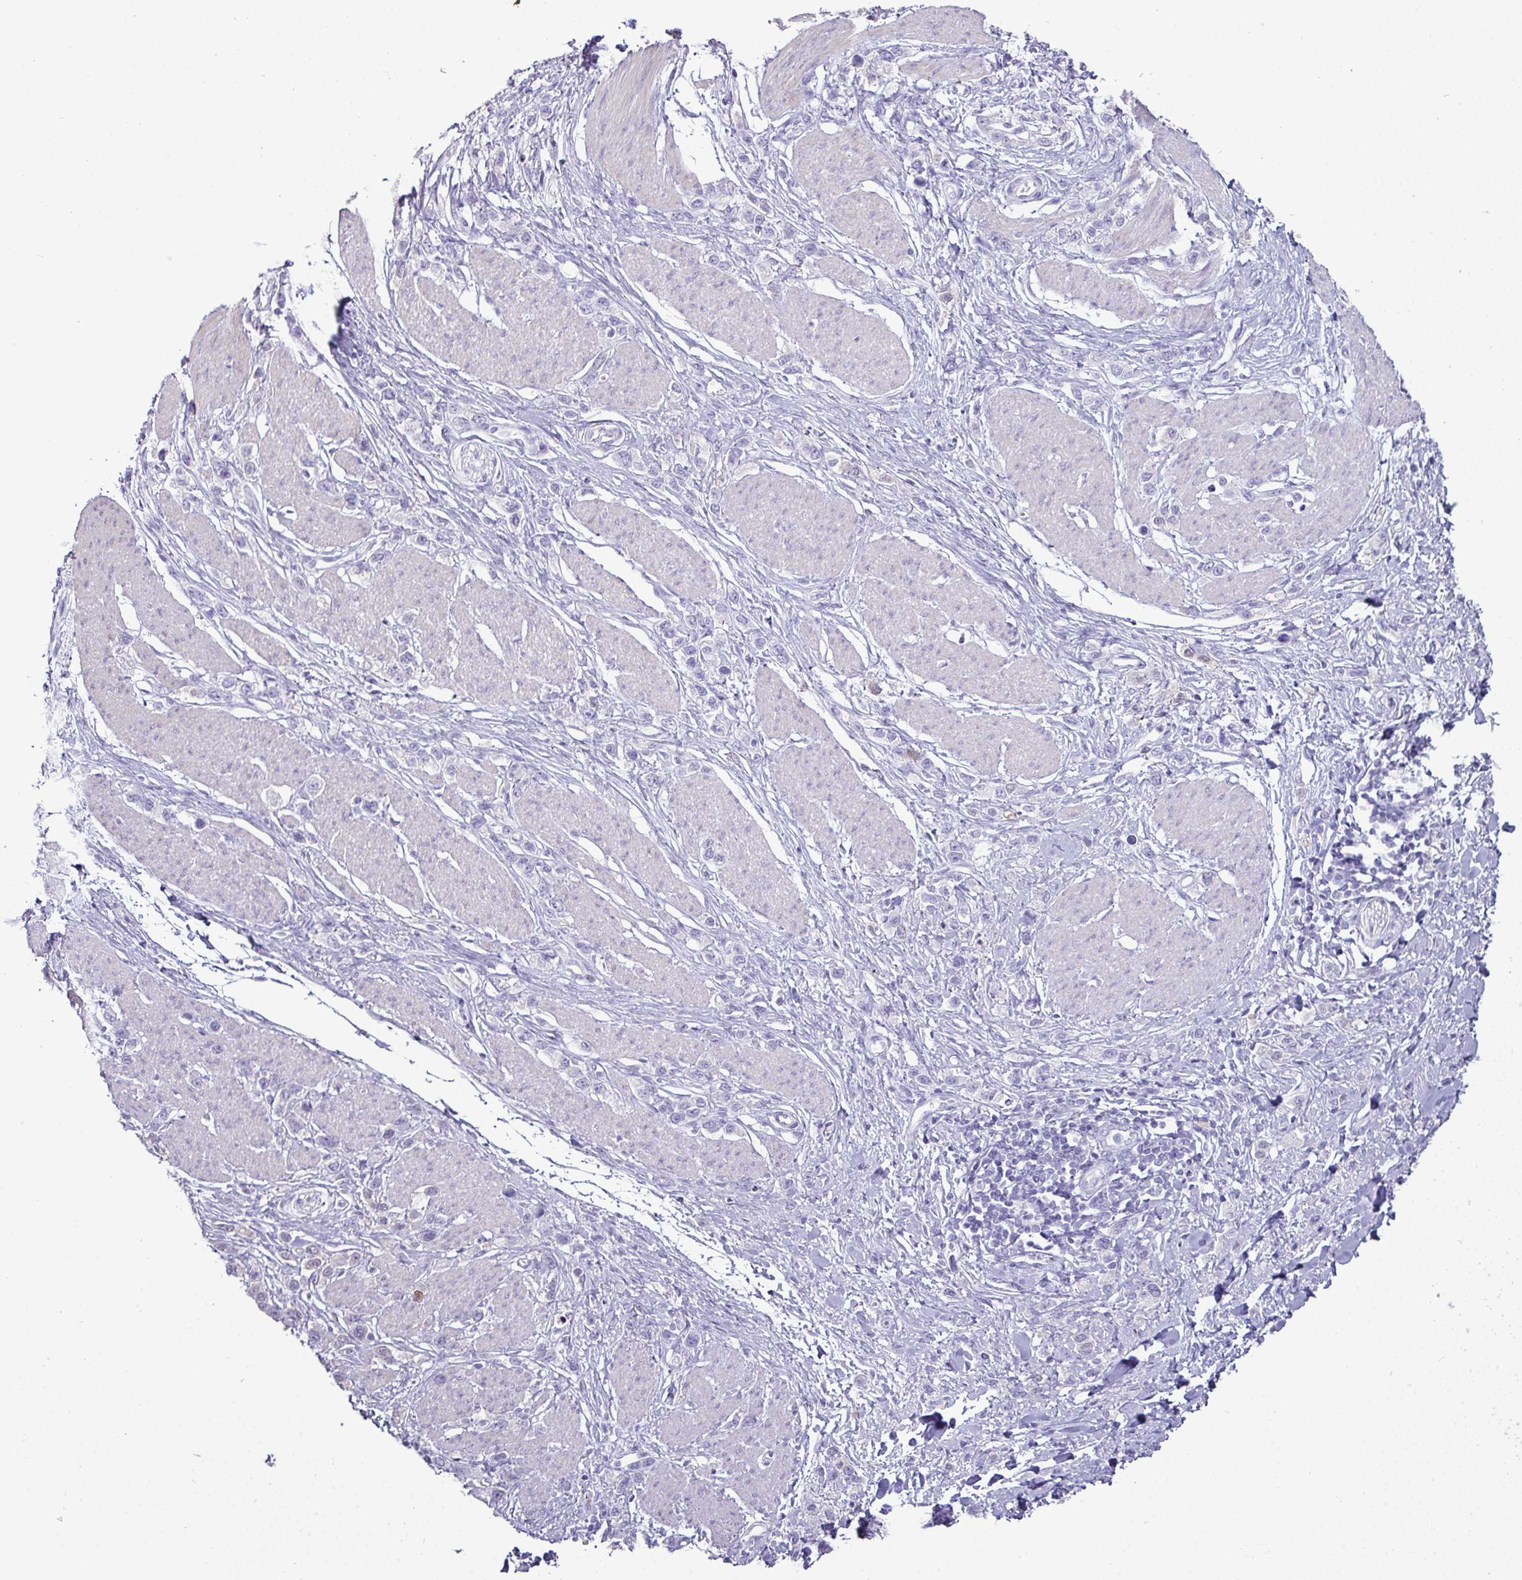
{"staining": {"intensity": "negative", "quantity": "none", "location": "none"}, "tissue": "stomach cancer", "cell_type": "Tumor cells", "image_type": "cancer", "snomed": [{"axis": "morphology", "description": "Adenocarcinoma, NOS"}, {"axis": "topography", "description": "Stomach"}], "caption": "High power microscopy histopathology image of an immunohistochemistry (IHC) micrograph of adenocarcinoma (stomach), revealing no significant expression in tumor cells.", "gene": "GSTA3", "patient": {"sex": "female", "age": 65}}